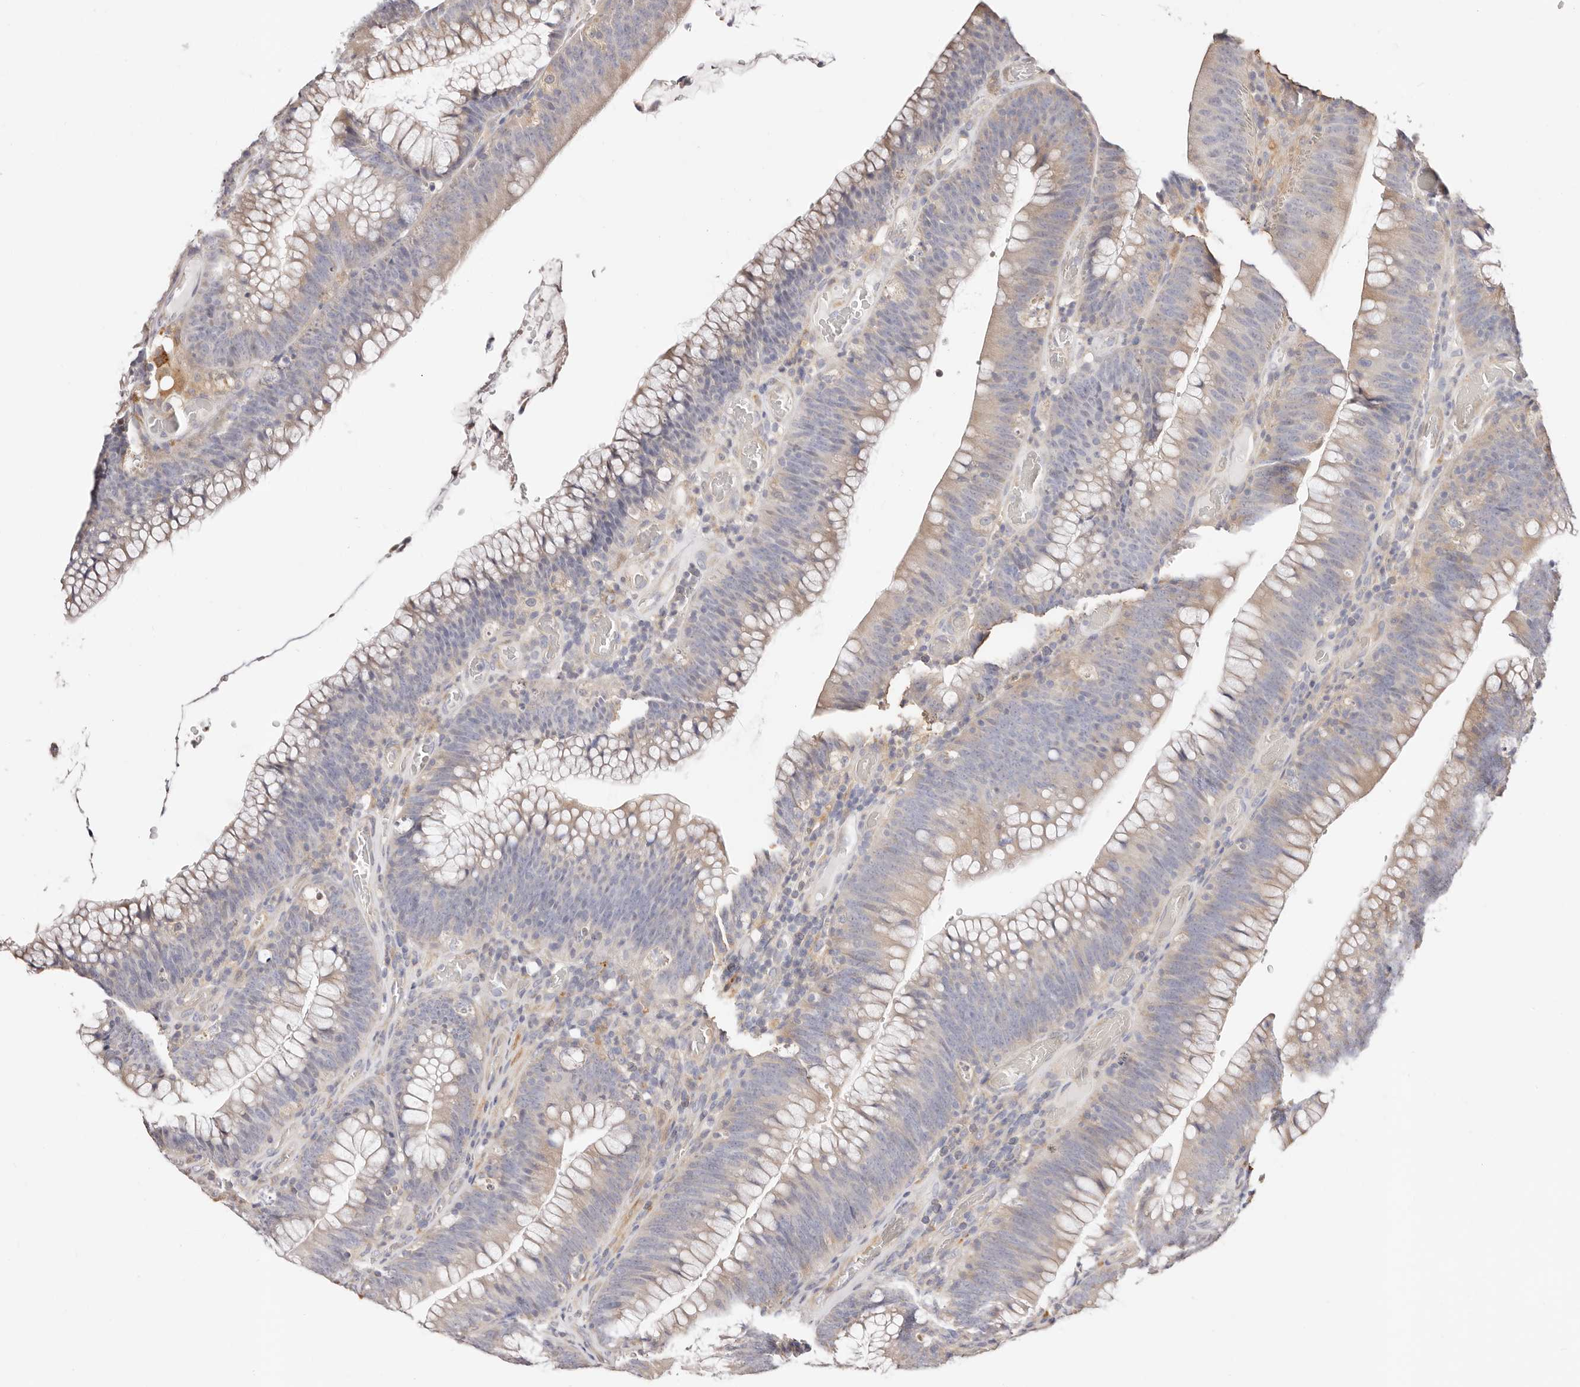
{"staining": {"intensity": "weak", "quantity": "<25%", "location": "cytoplasmic/membranous"}, "tissue": "colorectal cancer", "cell_type": "Tumor cells", "image_type": "cancer", "snomed": [{"axis": "morphology", "description": "Normal tissue, NOS"}, {"axis": "topography", "description": "Colon"}], "caption": "Colorectal cancer was stained to show a protein in brown. There is no significant positivity in tumor cells. Brightfield microscopy of IHC stained with DAB (brown) and hematoxylin (blue), captured at high magnification.", "gene": "MAPK1", "patient": {"sex": "female", "age": 82}}